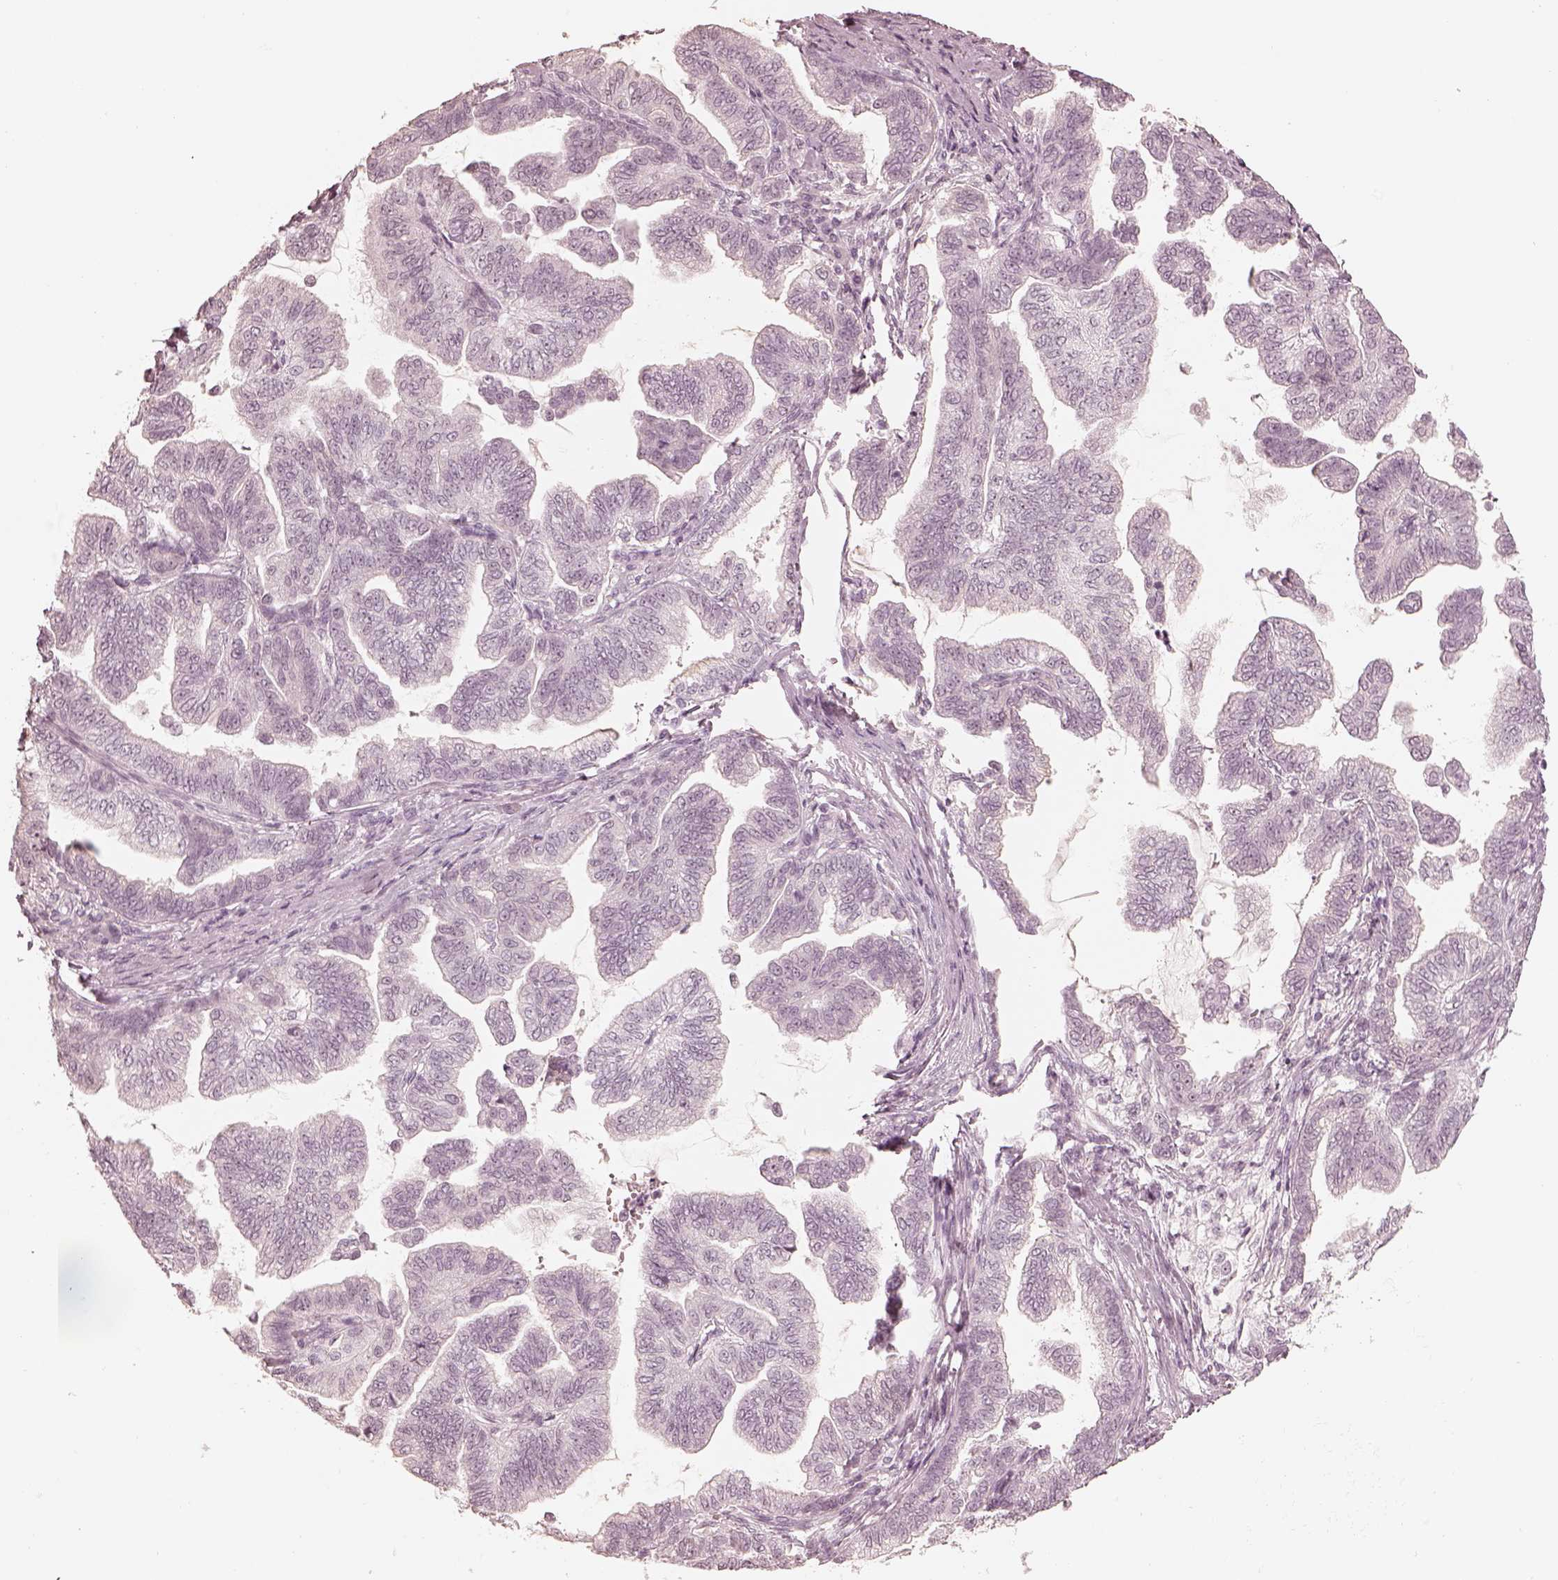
{"staining": {"intensity": "negative", "quantity": "none", "location": "none"}, "tissue": "stomach cancer", "cell_type": "Tumor cells", "image_type": "cancer", "snomed": [{"axis": "morphology", "description": "Adenocarcinoma, NOS"}, {"axis": "topography", "description": "Stomach"}], "caption": "Immunohistochemistry (IHC) of human stomach cancer shows no expression in tumor cells.", "gene": "CALR3", "patient": {"sex": "male", "age": 83}}